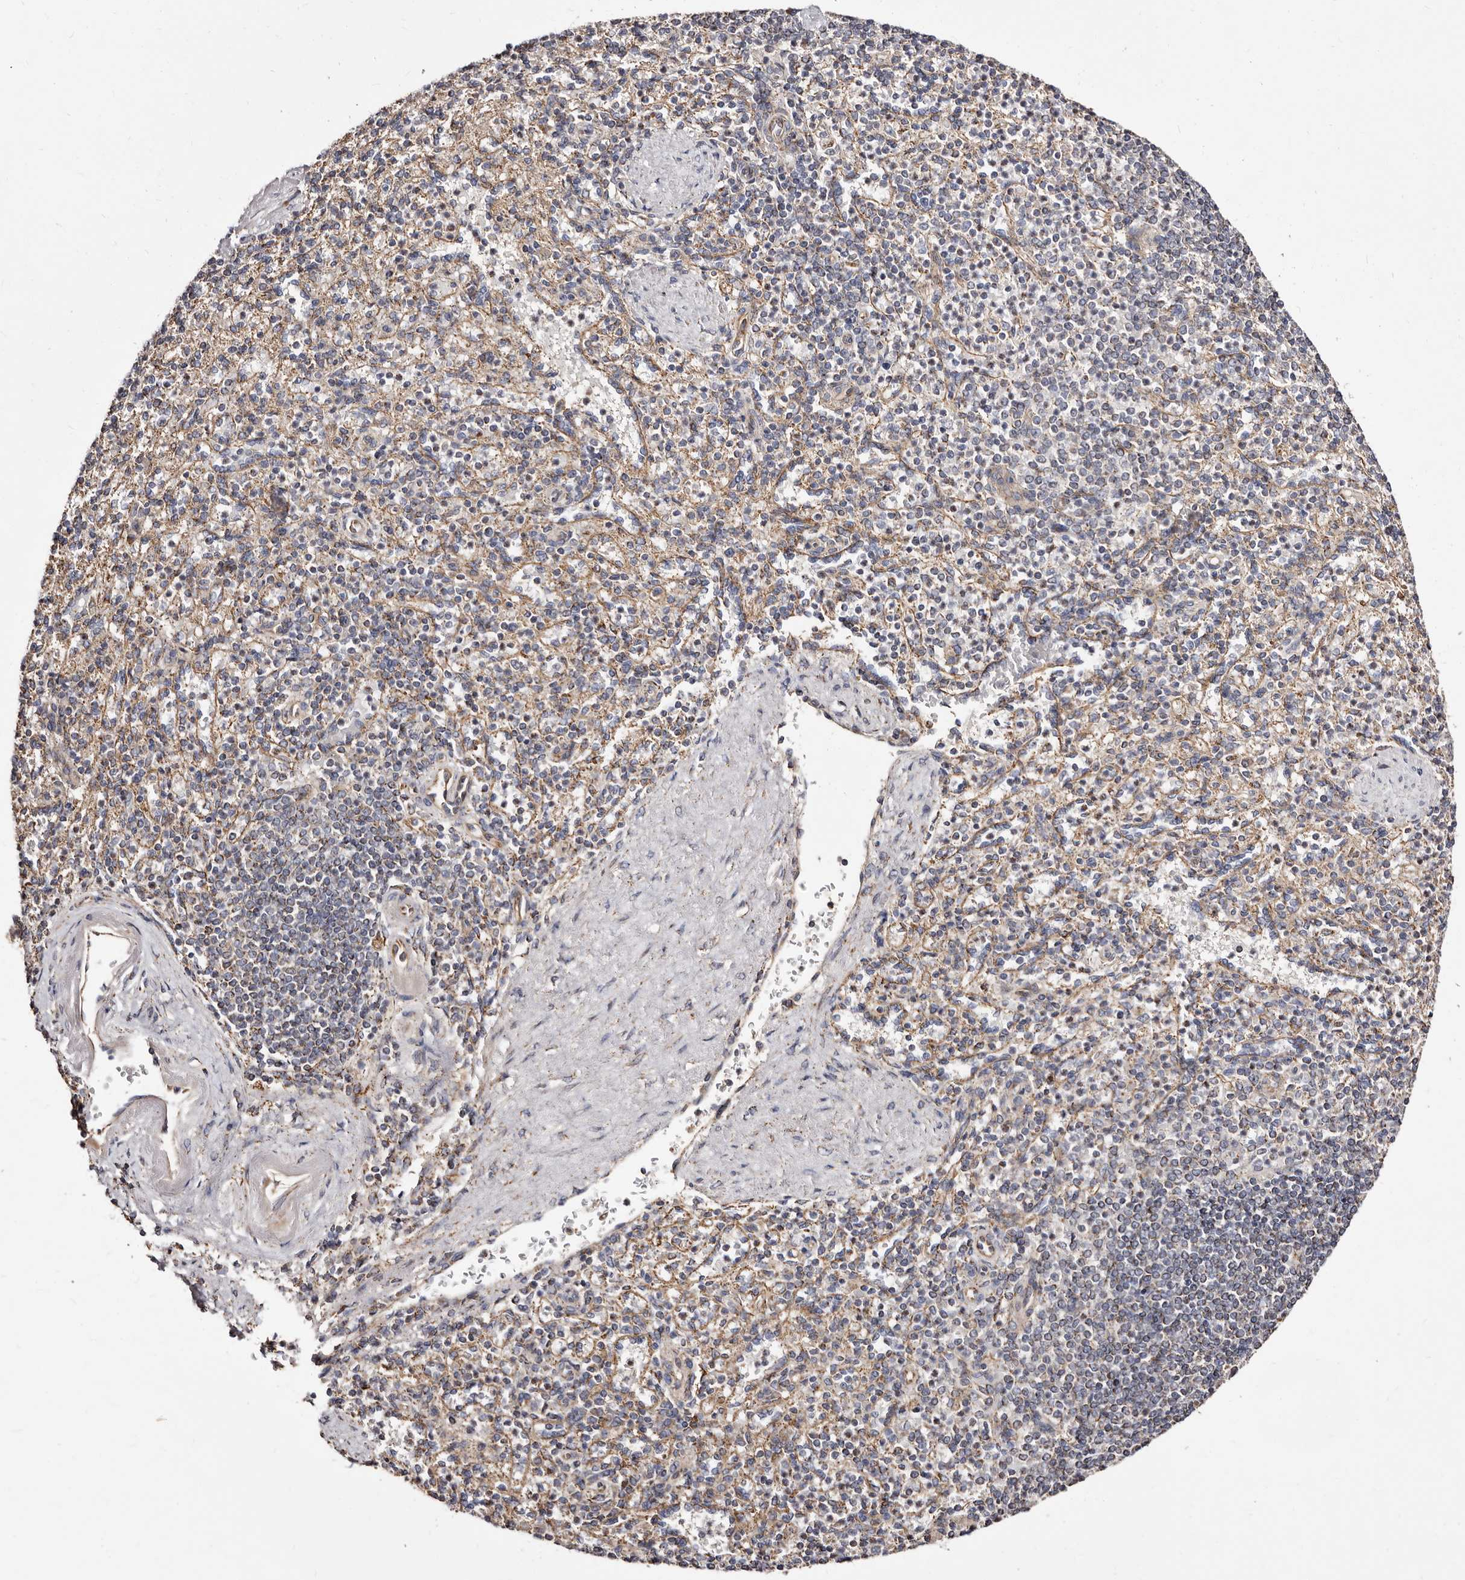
{"staining": {"intensity": "weak", "quantity": "<25%", "location": "cytoplasmic/membranous"}, "tissue": "spleen", "cell_type": "Cells in red pulp", "image_type": "normal", "snomed": [{"axis": "morphology", "description": "Normal tissue, NOS"}, {"axis": "topography", "description": "Spleen"}], "caption": "This photomicrograph is of benign spleen stained with immunohistochemistry (IHC) to label a protein in brown with the nuclei are counter-stained blue. There is no expression in cells in red pulp.", "gene": "LUZP1", "patient": {"sex": "female", "age": 74}}